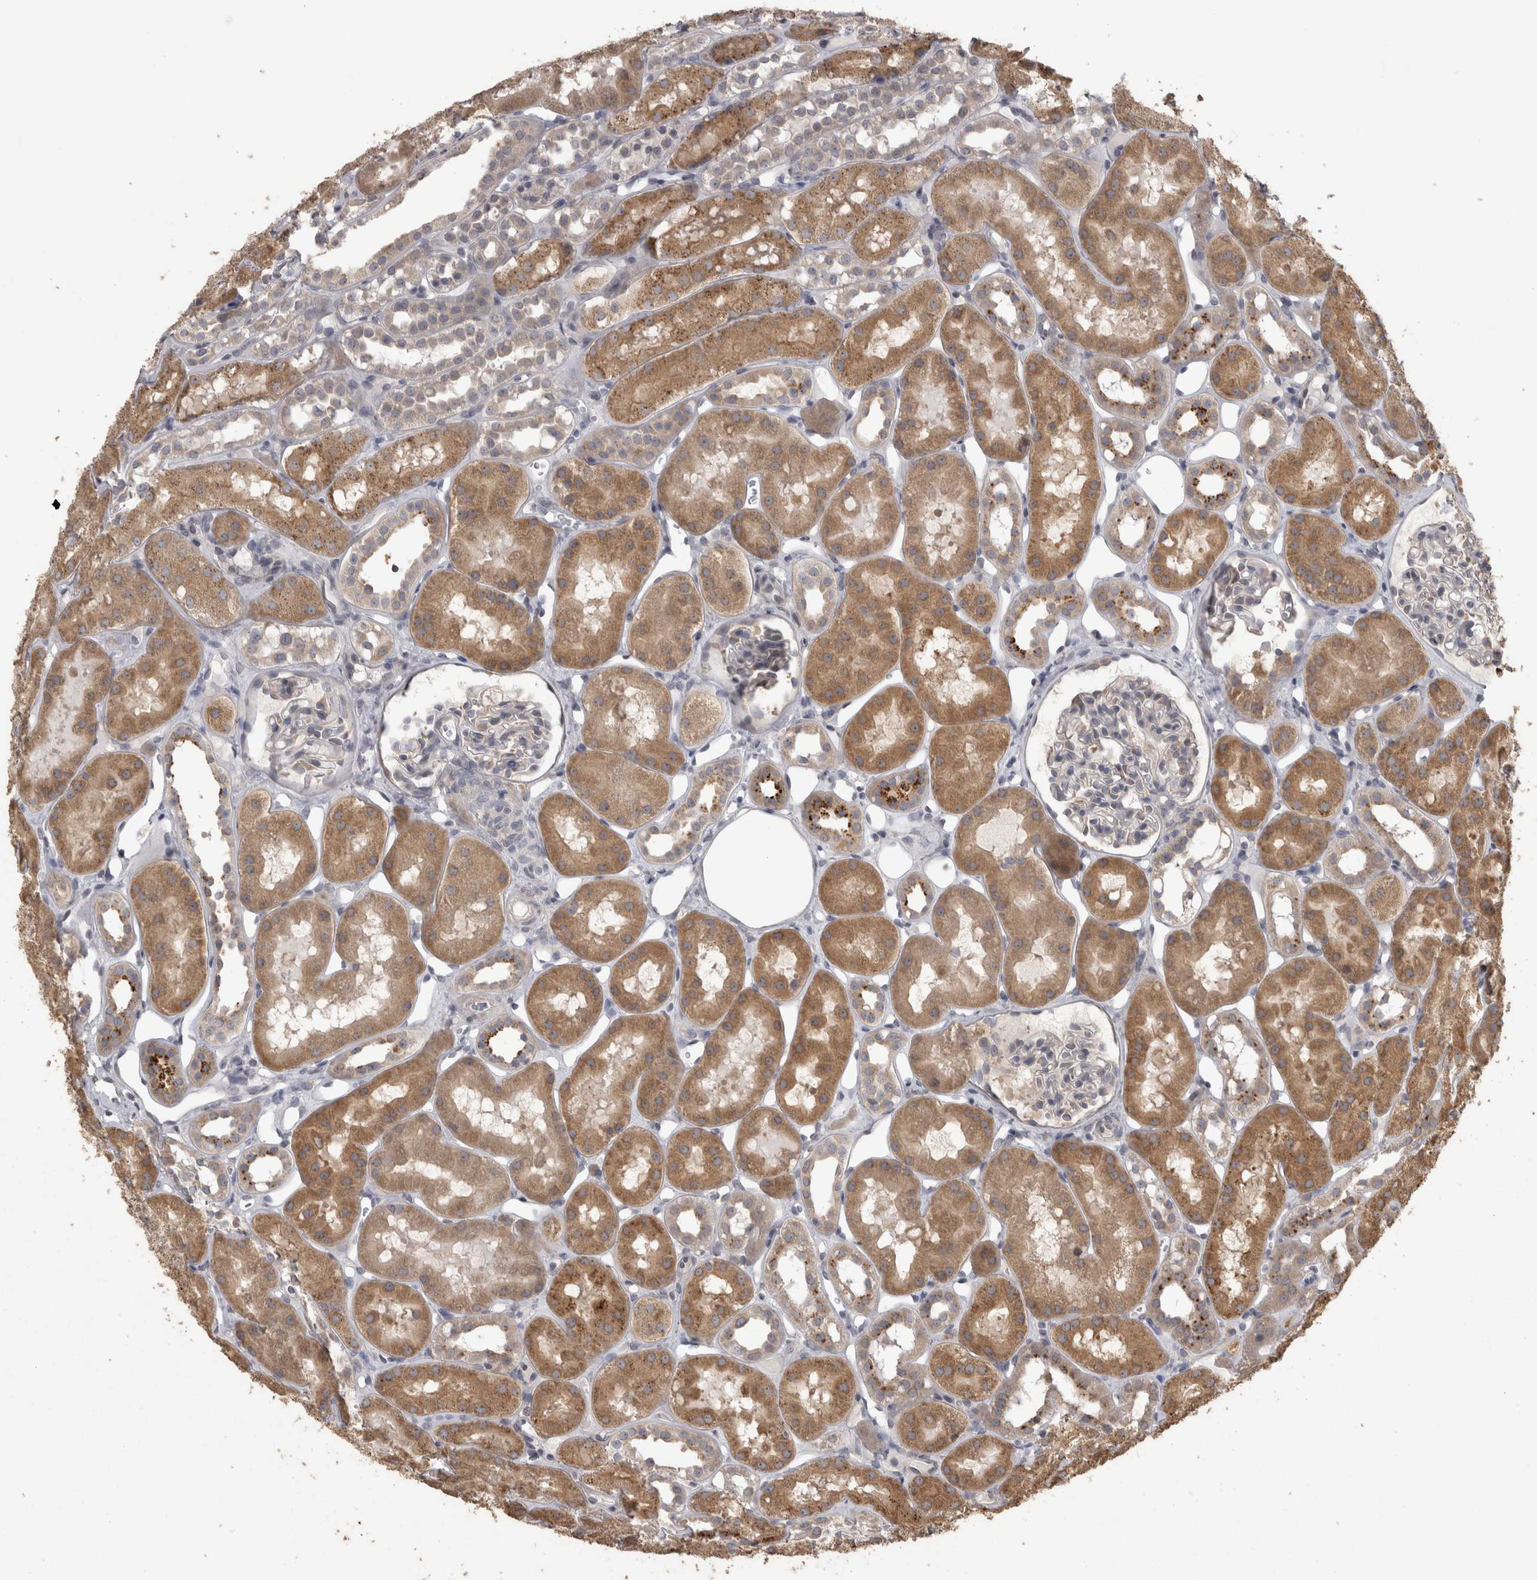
{"staining": {"intensity": "weak", "quantity": "<25%", "location": "cytoplasmic/membranous"}, "tissue": "kidney", "cell_type": "Cells in glomeruli", "image_type": "normal", "snomed": [{"axis": "morphology", "description": "Normal tissue, NOS"}, {"axis": "topography", "description": "Kidney"}], "caption": "There is no significant expression in cells in glomeruli of kidney.", "gene": "RAB29", "patient": {"sex": "male", "age": 16}}